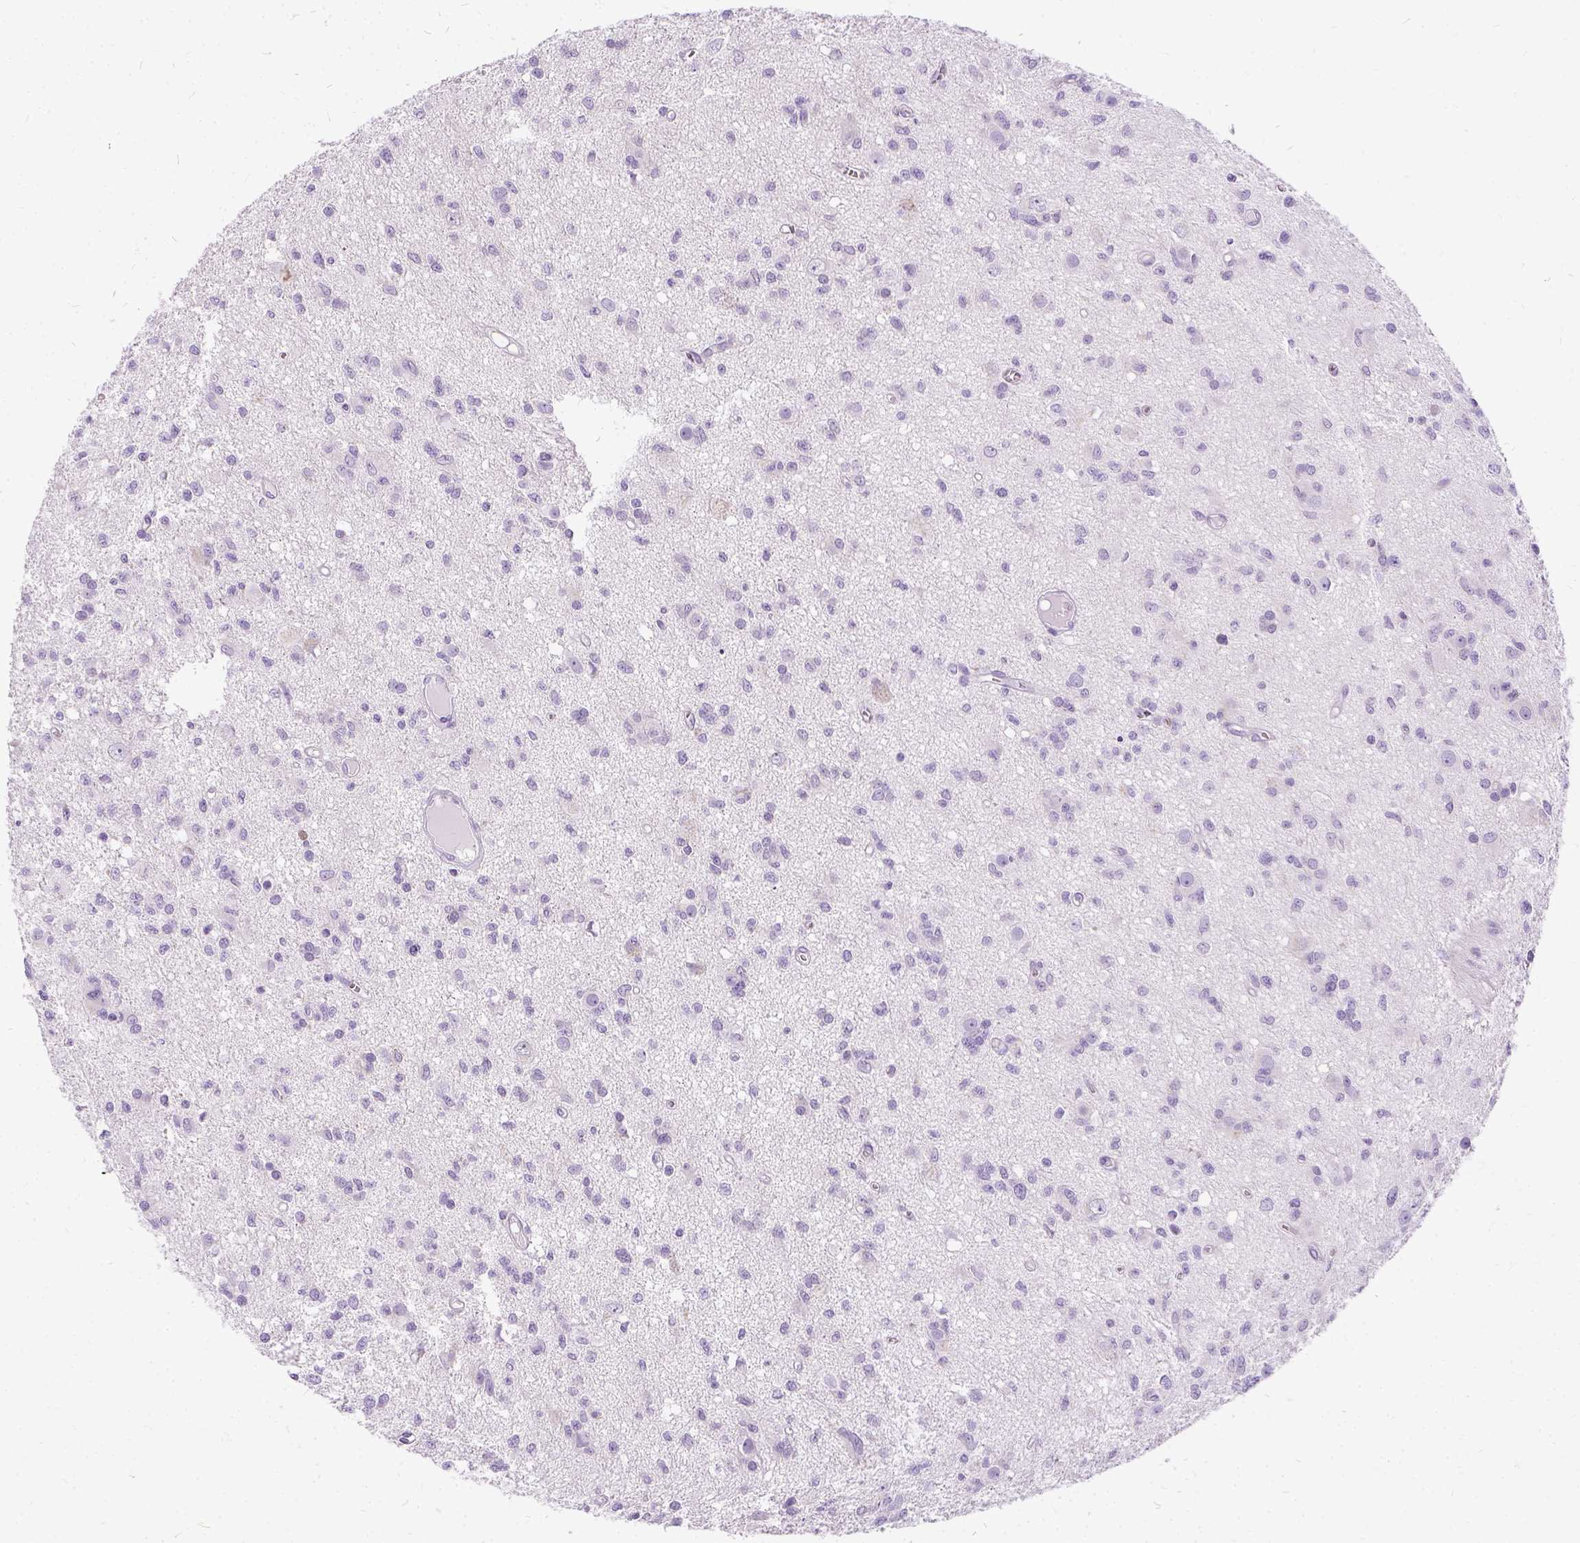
{"staining": {"intensity": "negative", "quantity": "none", "location": "none"}, "tissue": "glioma", "cell_type": "Tumor cells", "image_type": "cancer", "snomed": [{"axis": "morphology", "description": "Glioma, malignant, Low grade"}, {"axis": "topography", "description": "Brain"}], "caption": "This is a image of immunohistochemistry staining of glioma, which shows no positivity in tumor cells.", "gene": "FDX1", "patient": {"sex": "male", "age": 64}}